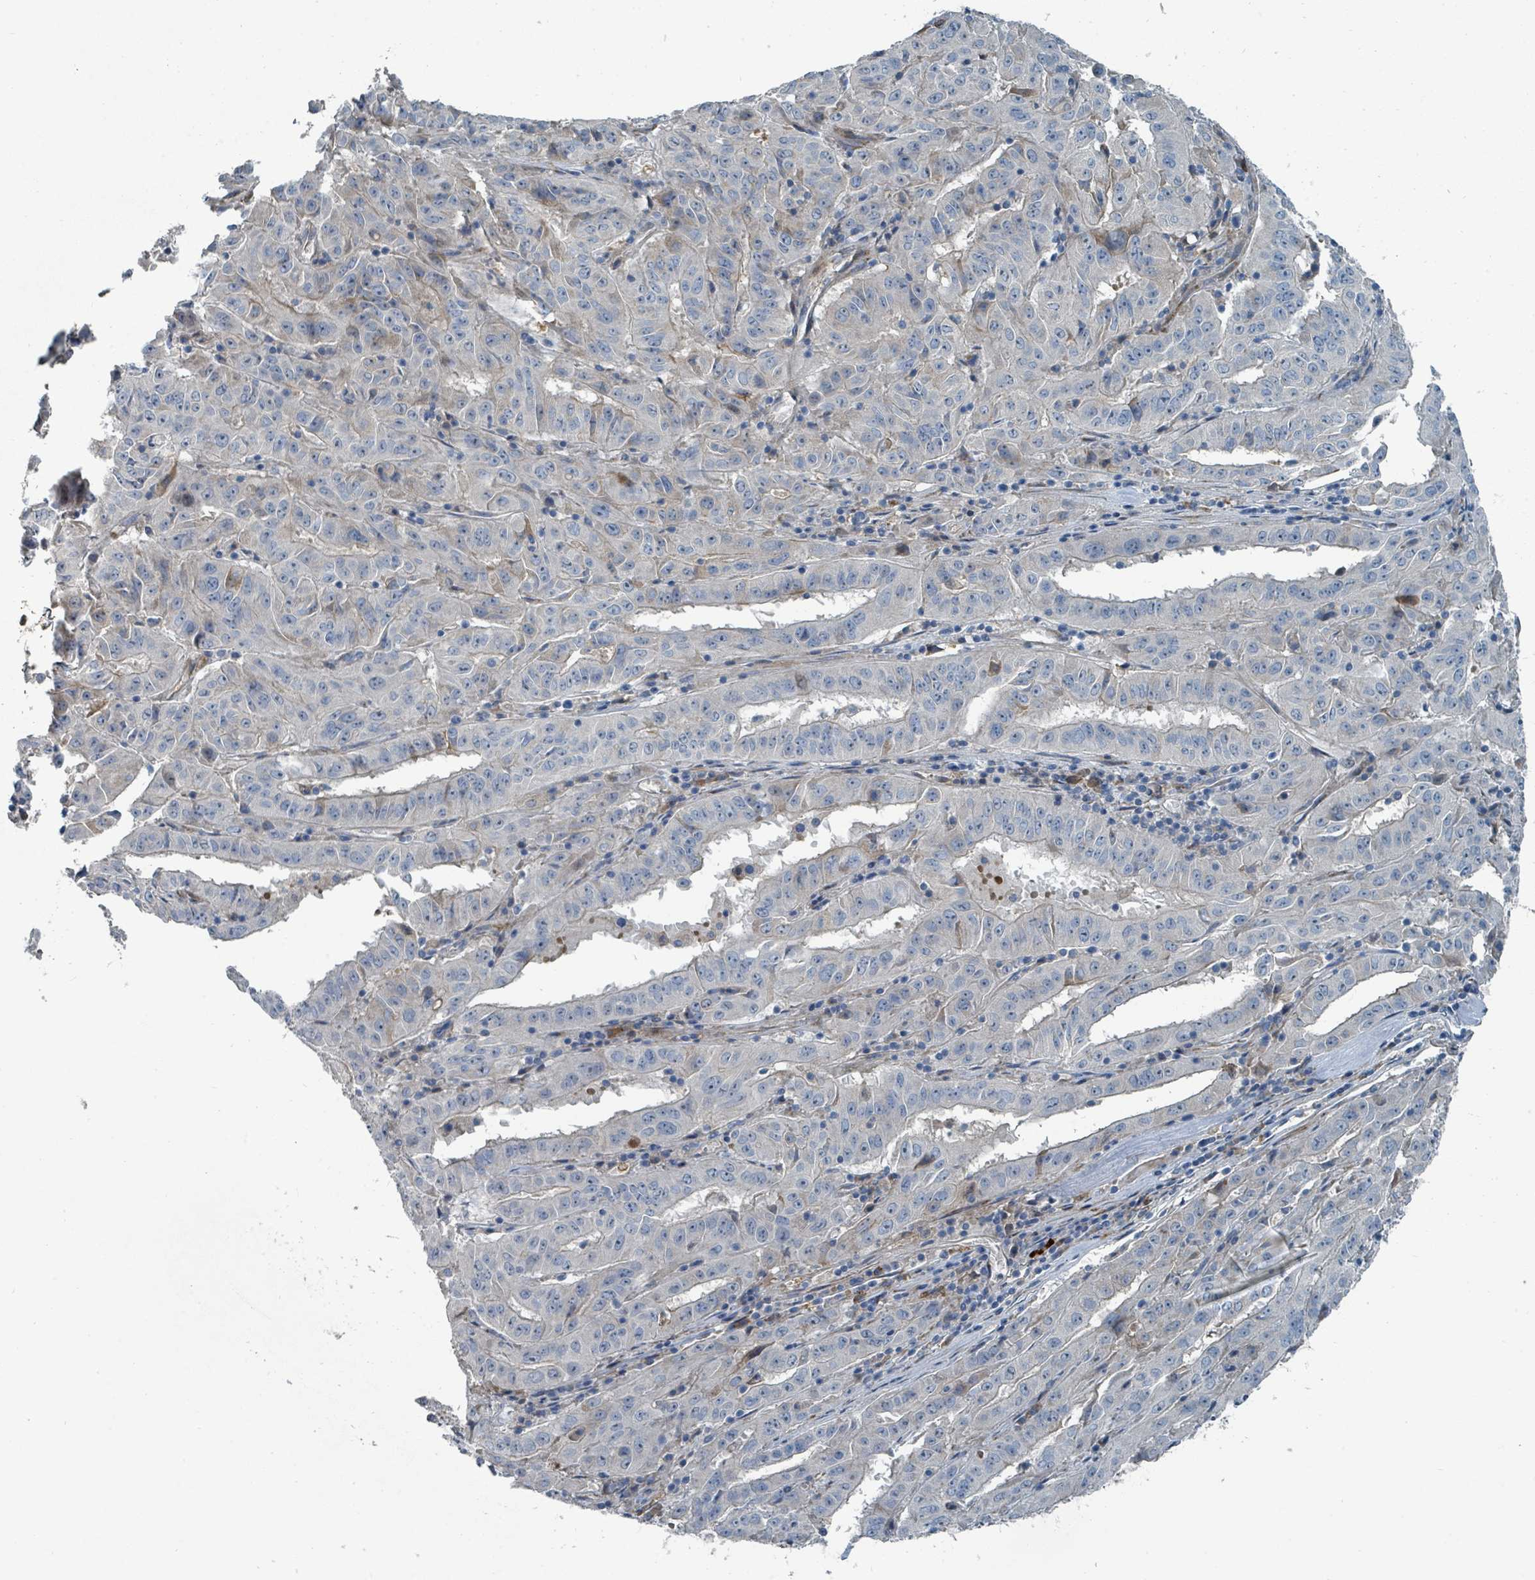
{"staining": {"intensity": "negative", "quantity": "none", "location": "none"}, "tissue": "pancreatic cancer", "cell_type": "Tumor cells", "image_type": "cancer", "snomed": [{"axis": "morphology", "description": "Adenocarcinoma, NOS"}, {"axis": "topography", "description": "Pancreas"}], "caption": "Tumor cells show no significant staining in pancreatic adenocarcinoma.", "gene": "SLC44A5", "patient": {"sex": "male", "age": 63}}